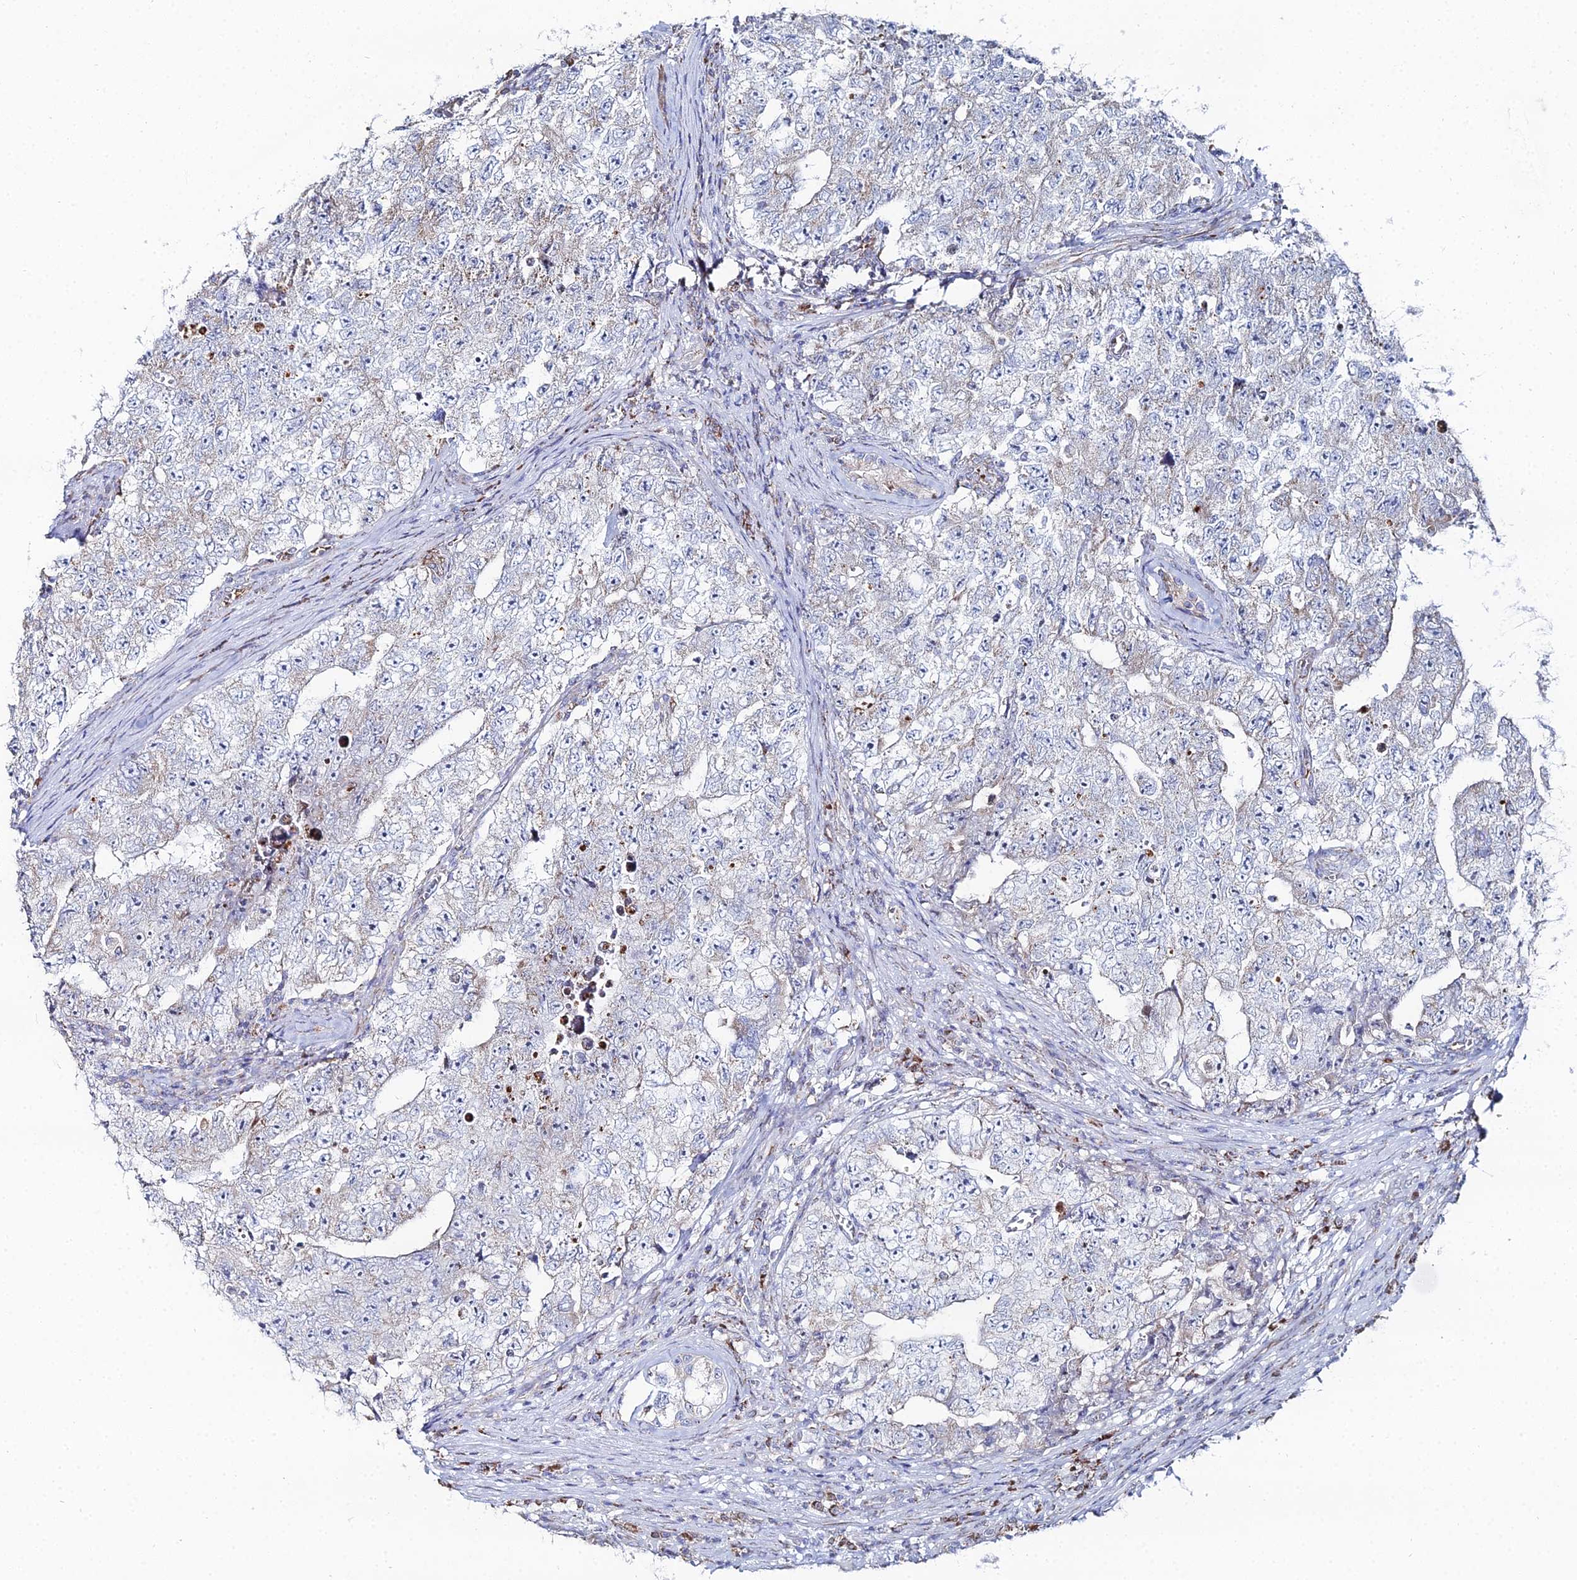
{"staining": {"intensity": "weak", "quantity": "<25%", "location": "cytoplasmic/membranous"}, "tissue": "testis cancer", "cell_type": "Tumor cells", "image_type": "cancer", "snomed": [{"axis": "morphology", "description": "Carcinoma, Embryonal, NOS"}, {"axis": "topography", "description": "Testis"}], "caption": "Tumor cells are negative for protein expression in human testis cancer. Nuclei are stained in blue.", "gene": "MPC1", "patient": {"sex": "male", "age": 17}}